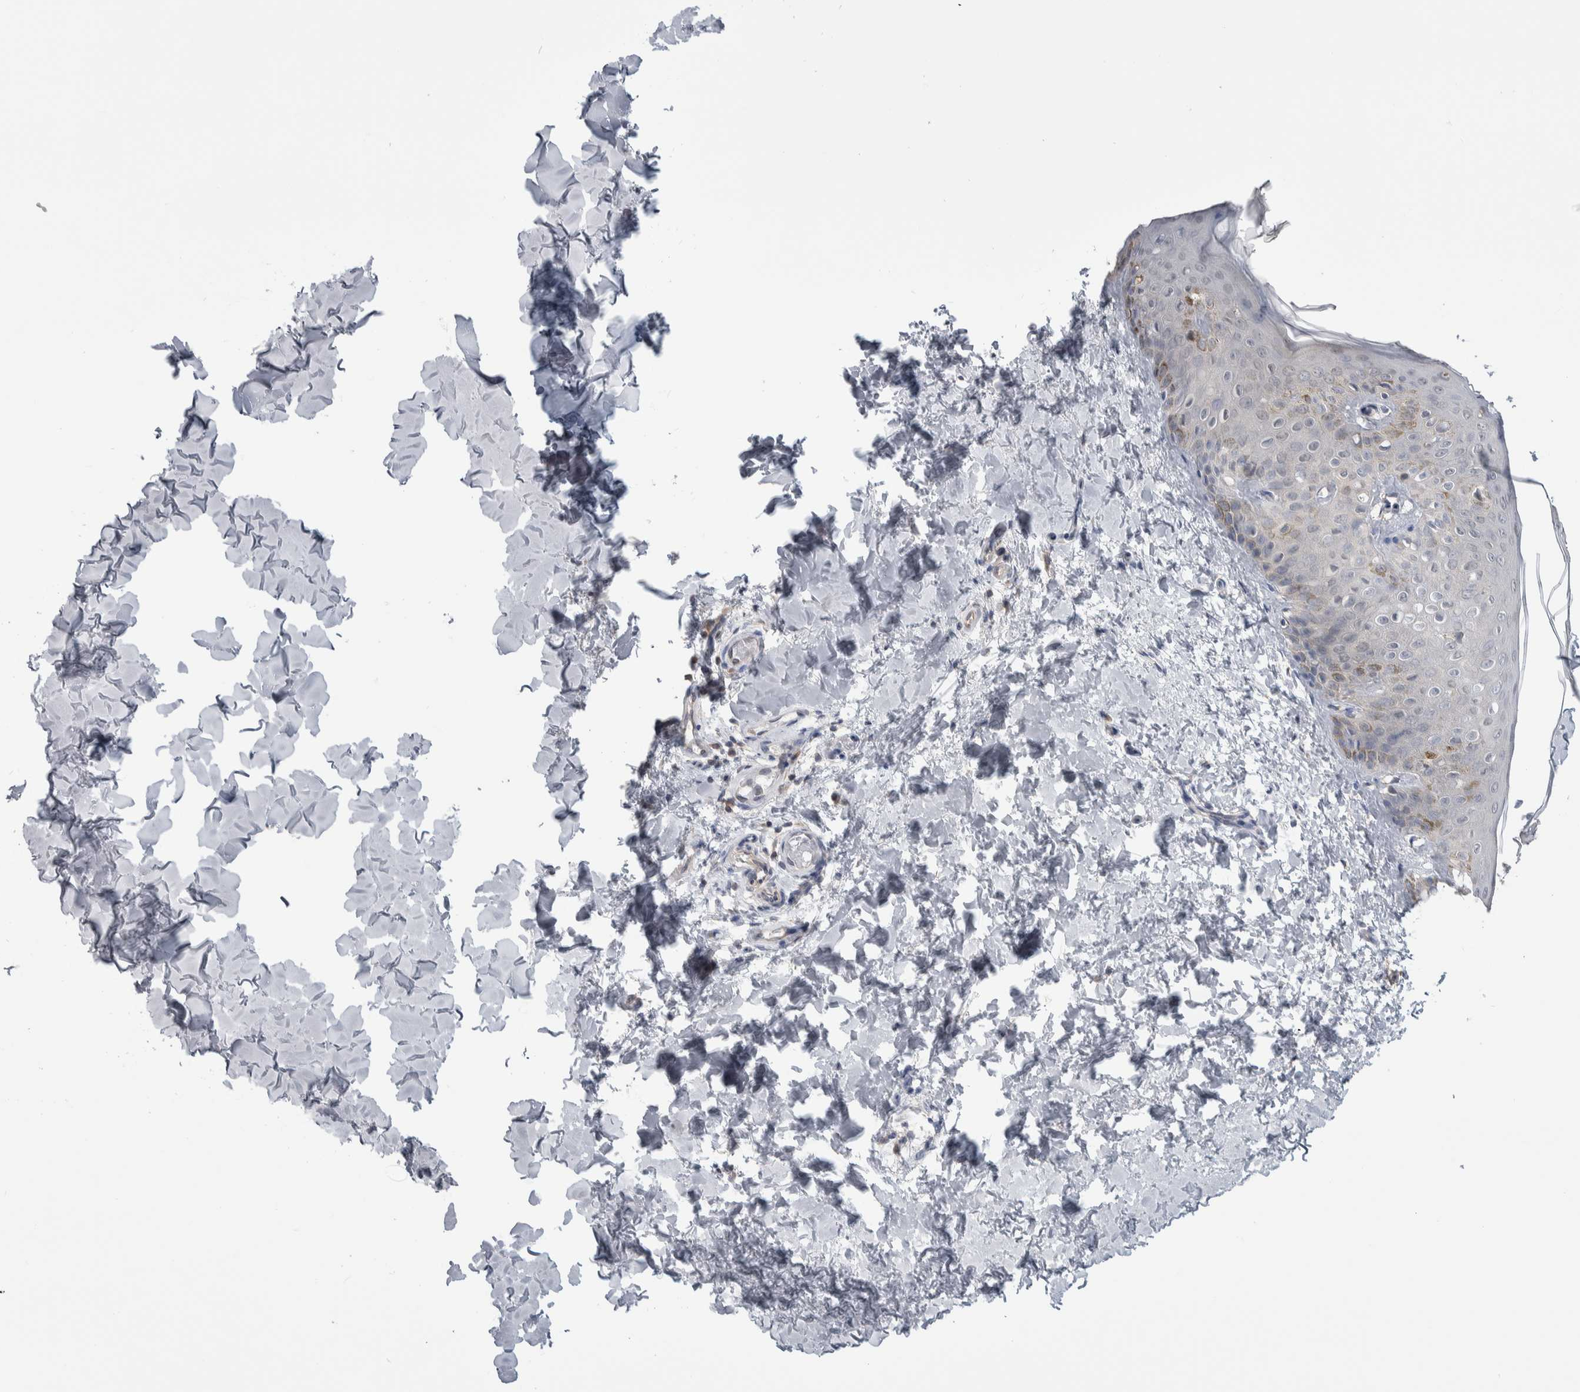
{"staining": {"intensity": "negative", "quantity": "none", "location": "none"}, "tissue": "skin", "cell_type": "Fibroblasts", "image_type": "normal", "snomed": [{"axis": "morphology", "description": "Normal tissue, NOS"}, {"axis": "morphology", "description": "Neoplasm, benign, NOS"}, {"axis": "topography", "description": "Skin"}, {"axis": "topography", "description": "Soft tissue"}], "caption": "Photomicrograph shows no significant protein staining in fibroblasts of benign skin.", "gene": "HTATIP2", "patient": {"sex": "male", "age": 26}}